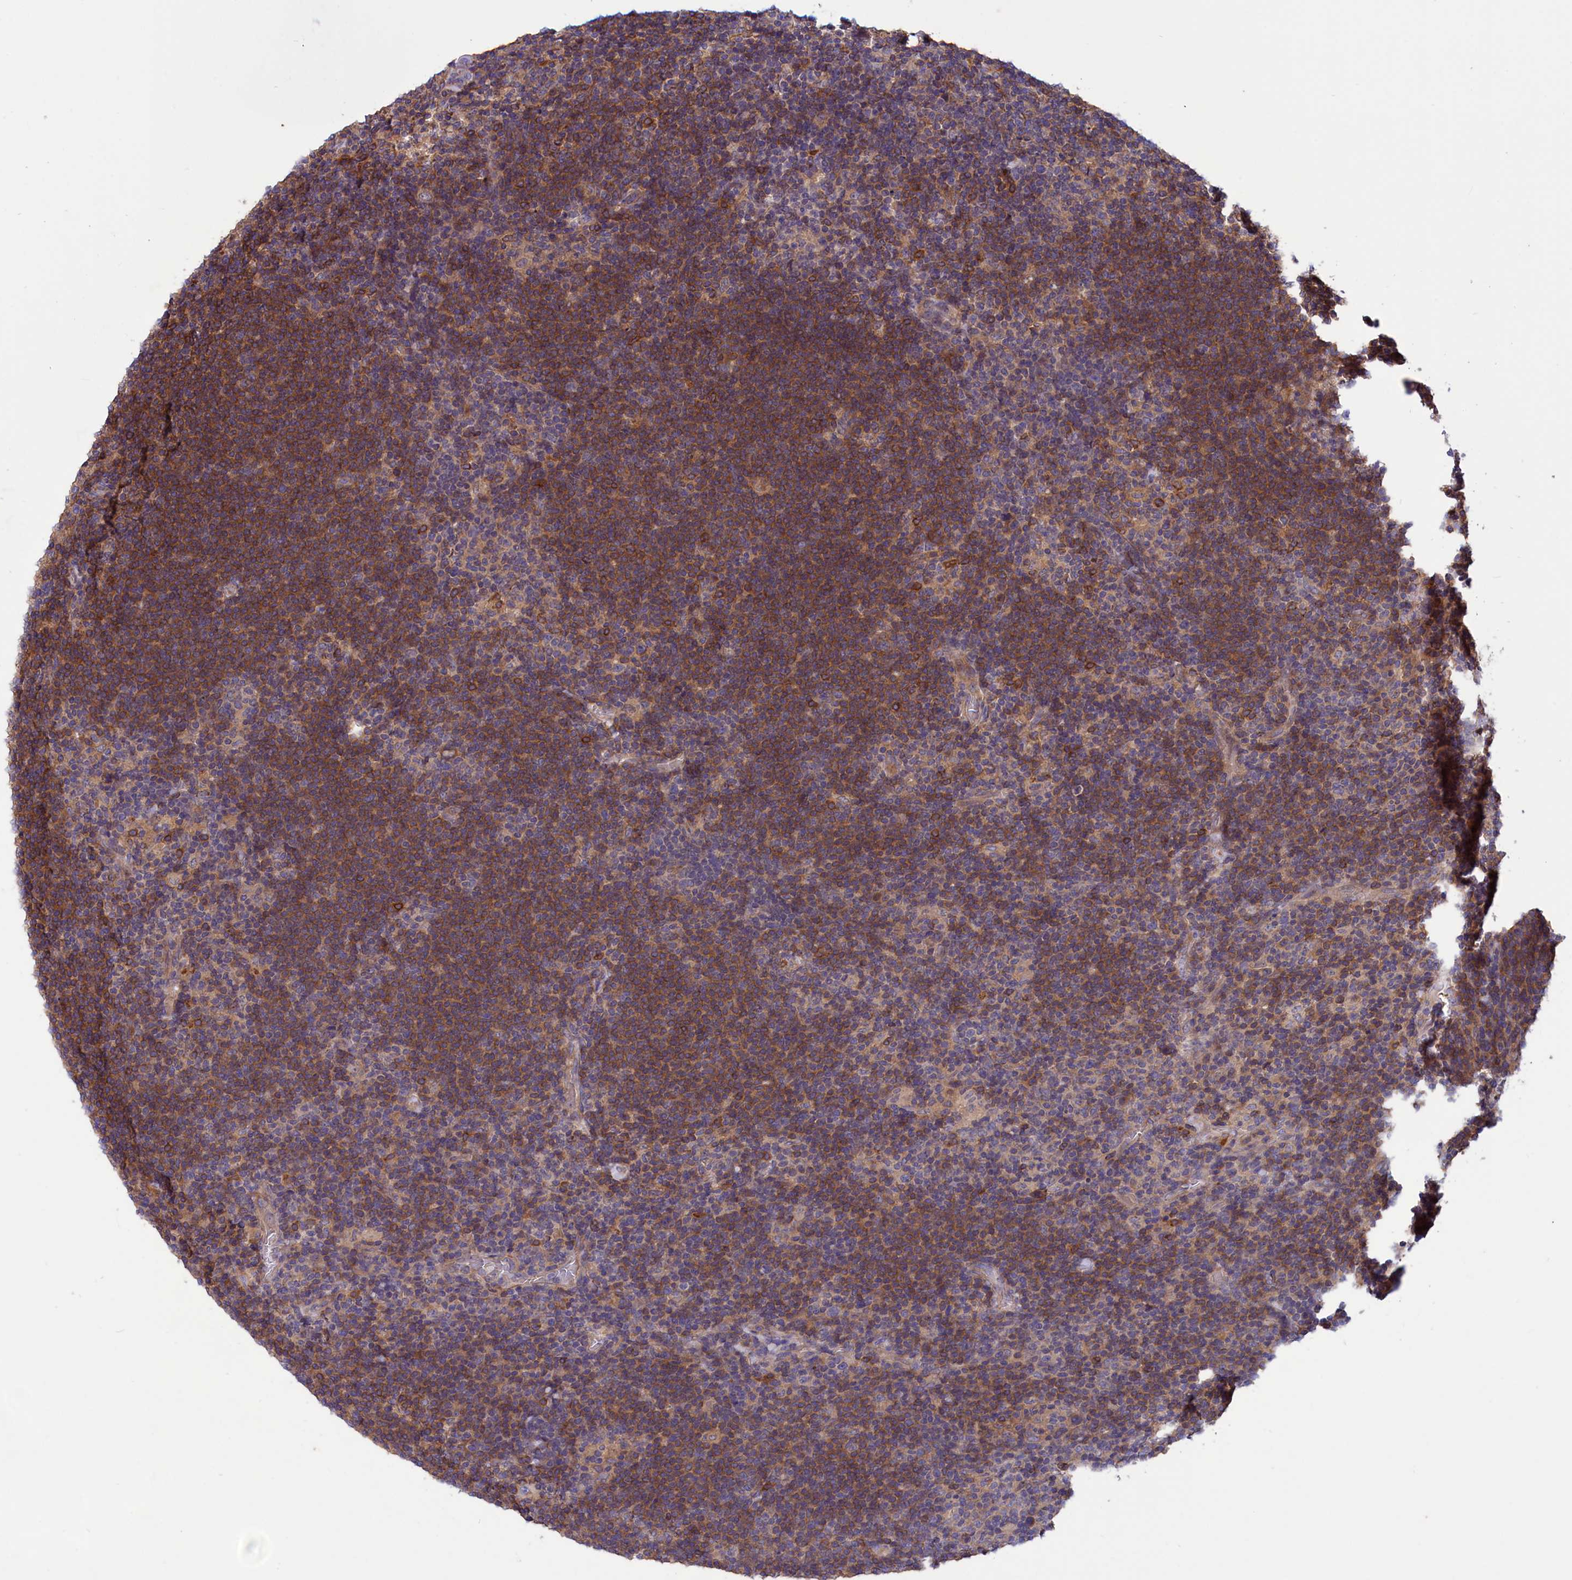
{"staining": {"intensity": "weak", "quantity": "25%-75%", "location": "cytoplasmic/membranous"}, "tissue": "lymphoma", "cell_type": "Tumor cells", "image_type": "cancer", "snomed": [{"axis": "morphology", "description": "Hodgkin's disease, NOS"}, {"axis": "topography", "description": "Lymph node"}], "caption": "Protein staining exhibits weak cytoplasmic/membranous staining in about 25%-75% of tumor cells in lymphoma.", "gene": "AMDHD2", "patient": {"sex": "female", "age": 57}}